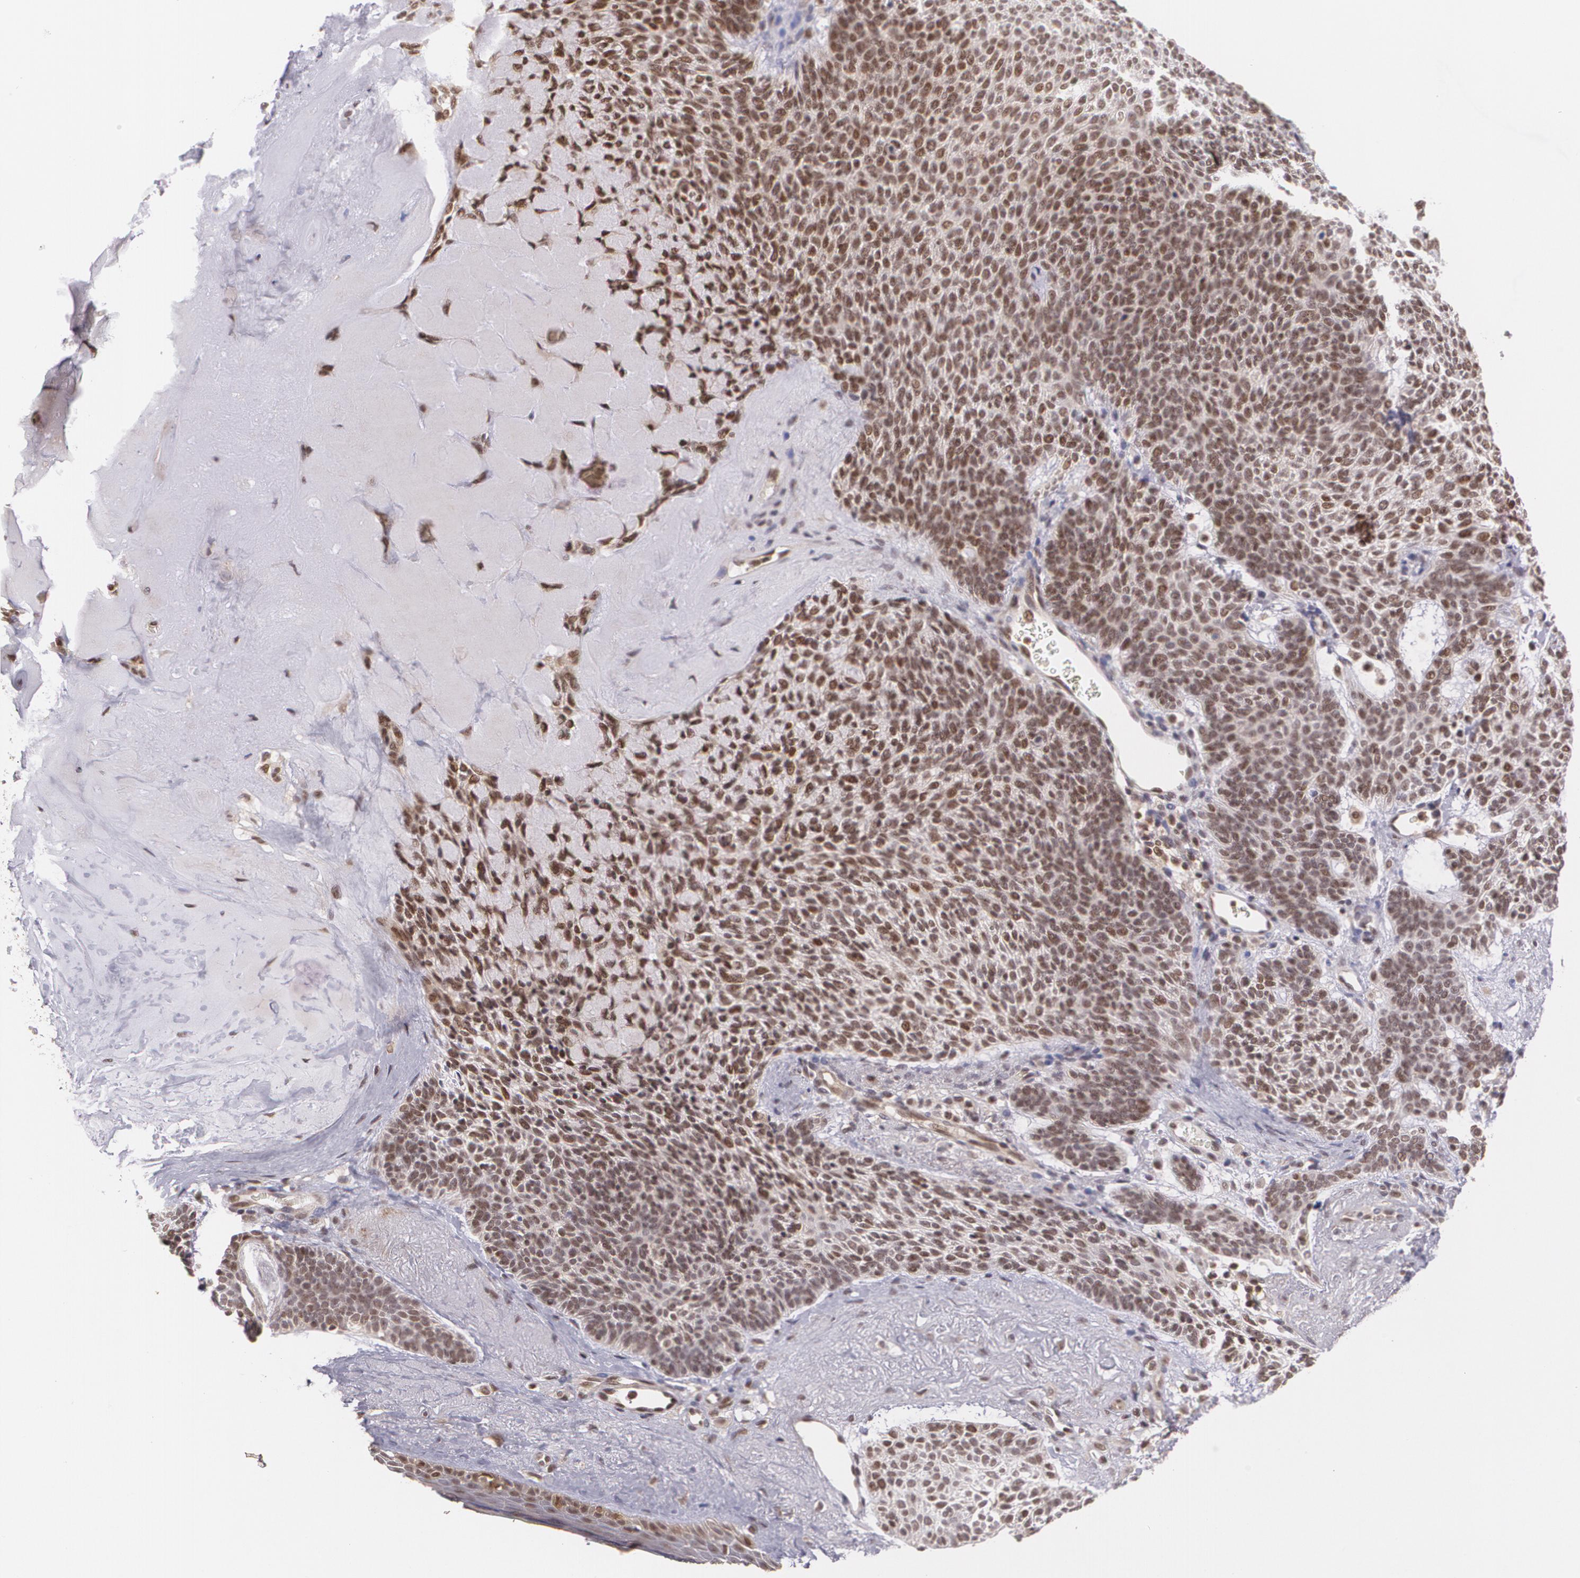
{"staining": {"intensity": "moderate", "quantity": "<25%", "location": "nuclear"}, "tissue": "skin cancer", "cell_type": "Tumor cells", "image_type": "cancer", "snomed": [{"axis": "morphology", "description": "Normal tissue, NOS"}, {"axis": "morphology", "description": "Basal cell carcinoma"}, {"axis": "topography", "description": "Skin"}], "caption": "Immunohistochemistry of basal cell carcinoma (skin) demonstrates low levels of moderate nuclear positivity in approximately <25% of tumor cells.", "gene": "CUL2", "patient": {"sex": "female", "age": 70}}